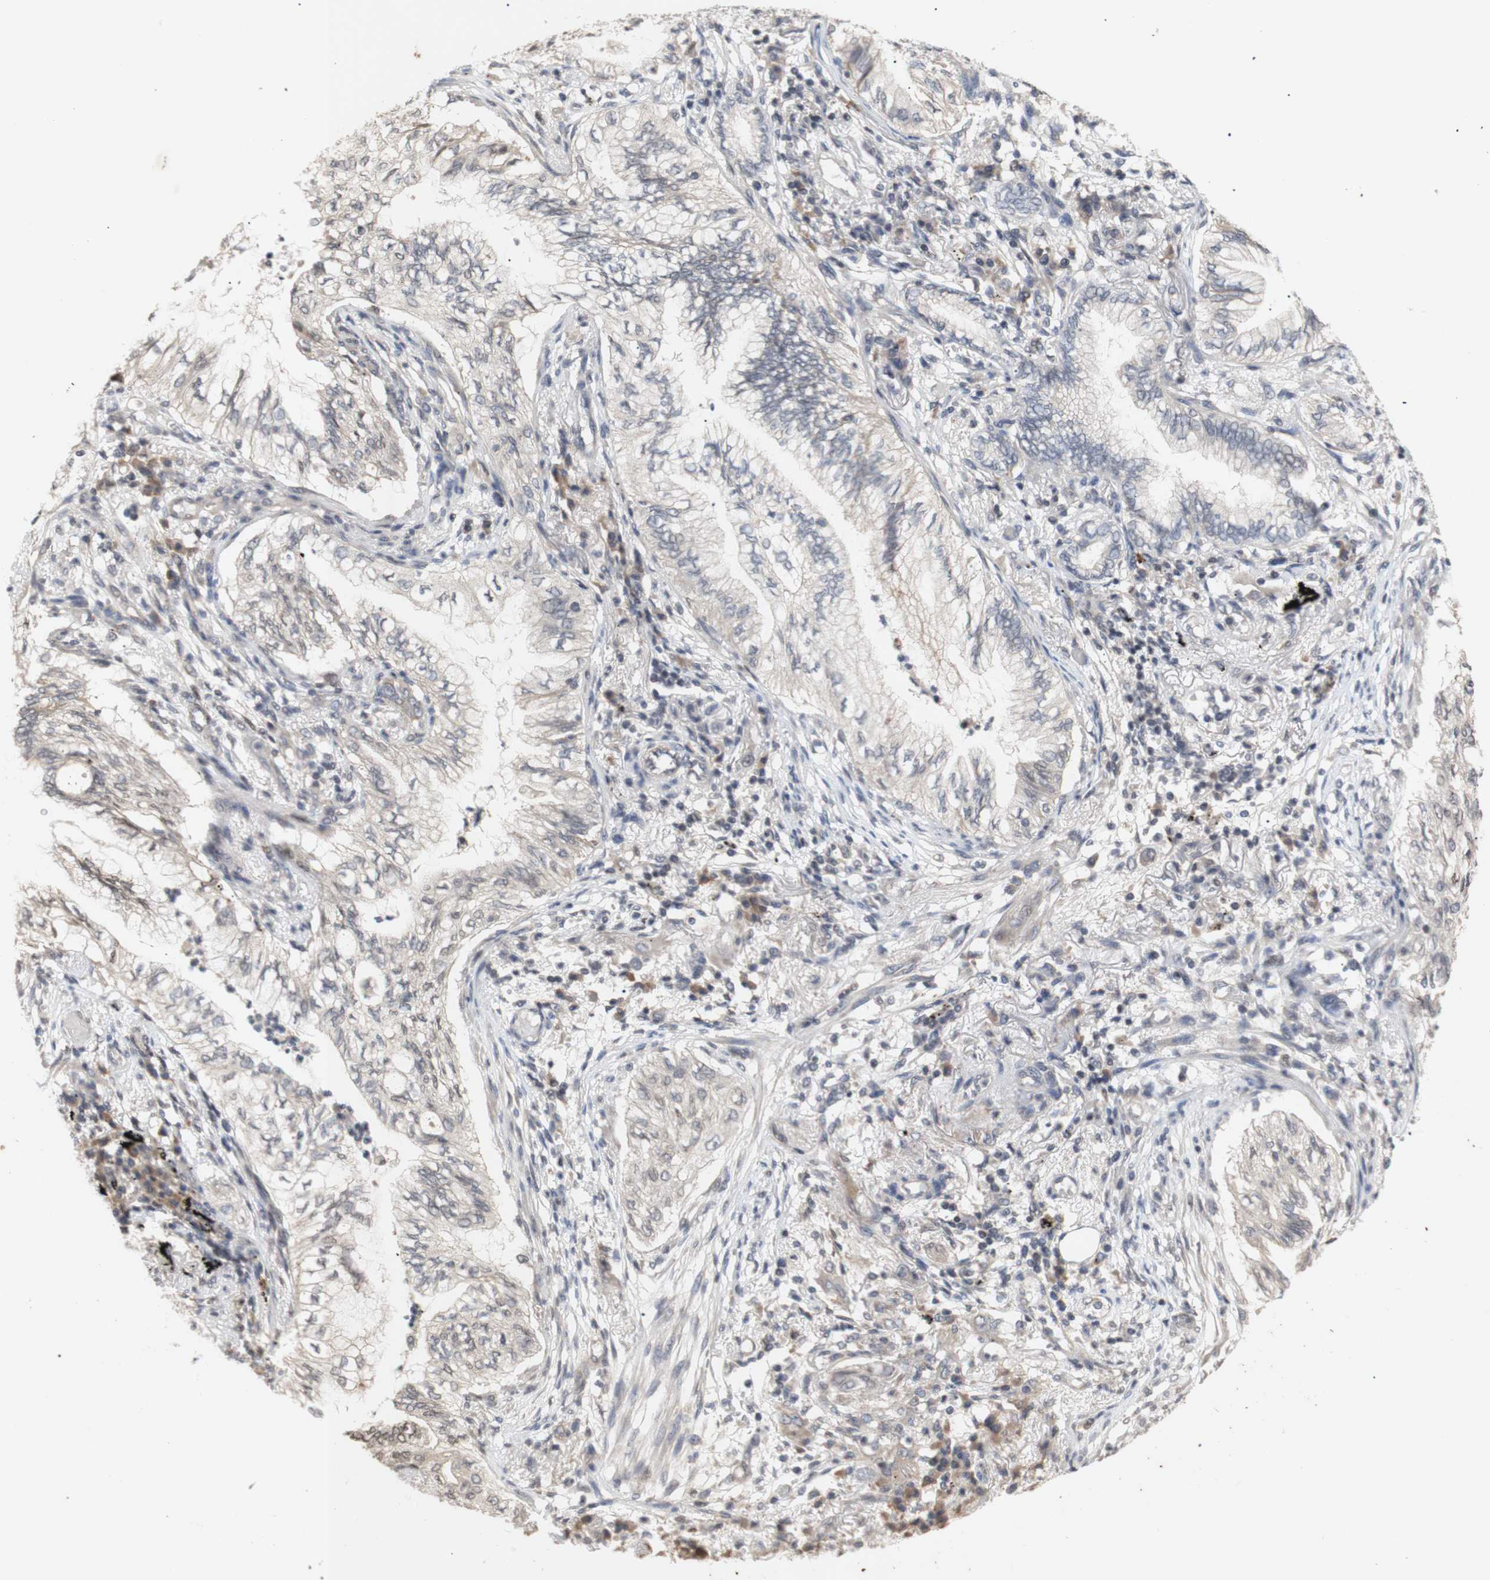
{"staining": {"intensity": "negative", "quantity": "none", "location": "none"}, "tissue": "lung cancer", "cell_type": "Tumor cells", "image_type": "cancer", "snomed": [{"axis": "morphology", "description": "Normal tissue, NOS"}, {"axis": "morphology", "description": "Adenocarcinoma, NOS"}, {"axis": "topography", "description": "Bronchus"}, {"axis": "topography", "description": "Lung"}], "caption": "Immunohistochemistry micrograph of lung cancer stained for a protein (brown), which shows no positivity in tumor cells. (DAB immunohistochemistry, high magnification).", "gene": "FOSB", "patient": {"sex": "female", "age": 70}}